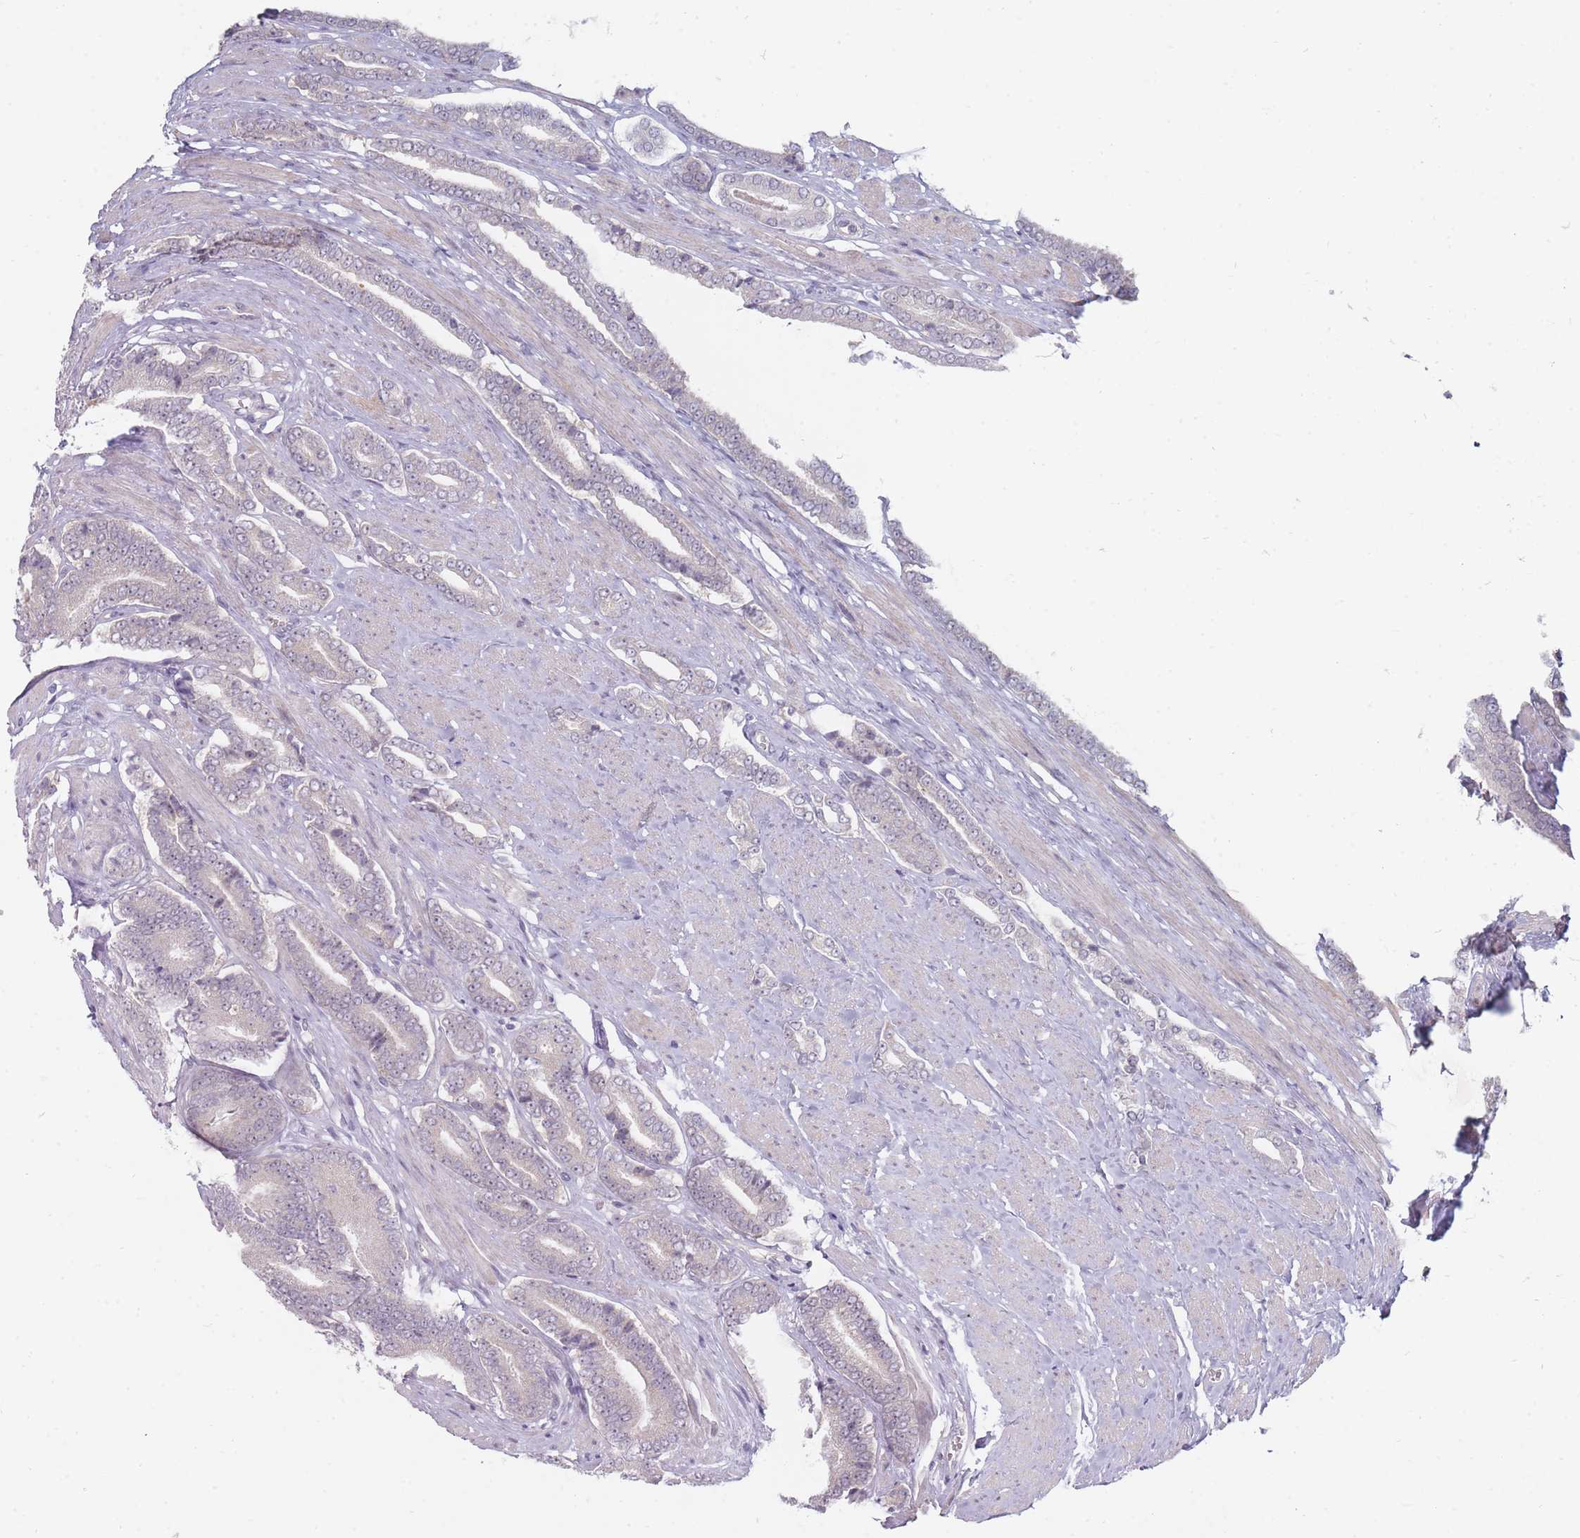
{"staining": {"intensity": "negative", "quantity": "none", "location": "none"}, "tissue": "prostate cancer", "cell_type": "Tumor cells", "image_type": "cancer", "snomed": [{"axis": "morphology", "description": "Adenocarcinoma, NOS"}, {"axis": "topography", "description": "Prostate and seminal vesicle, NOS"}], "caption": "This is an immunohistochemistry (IHC) image of adenocarcinoma (prostate). There is no staining in tumor cells.", "gene": "PCDH12", "patient": {"sex": "male", "age": 76}}